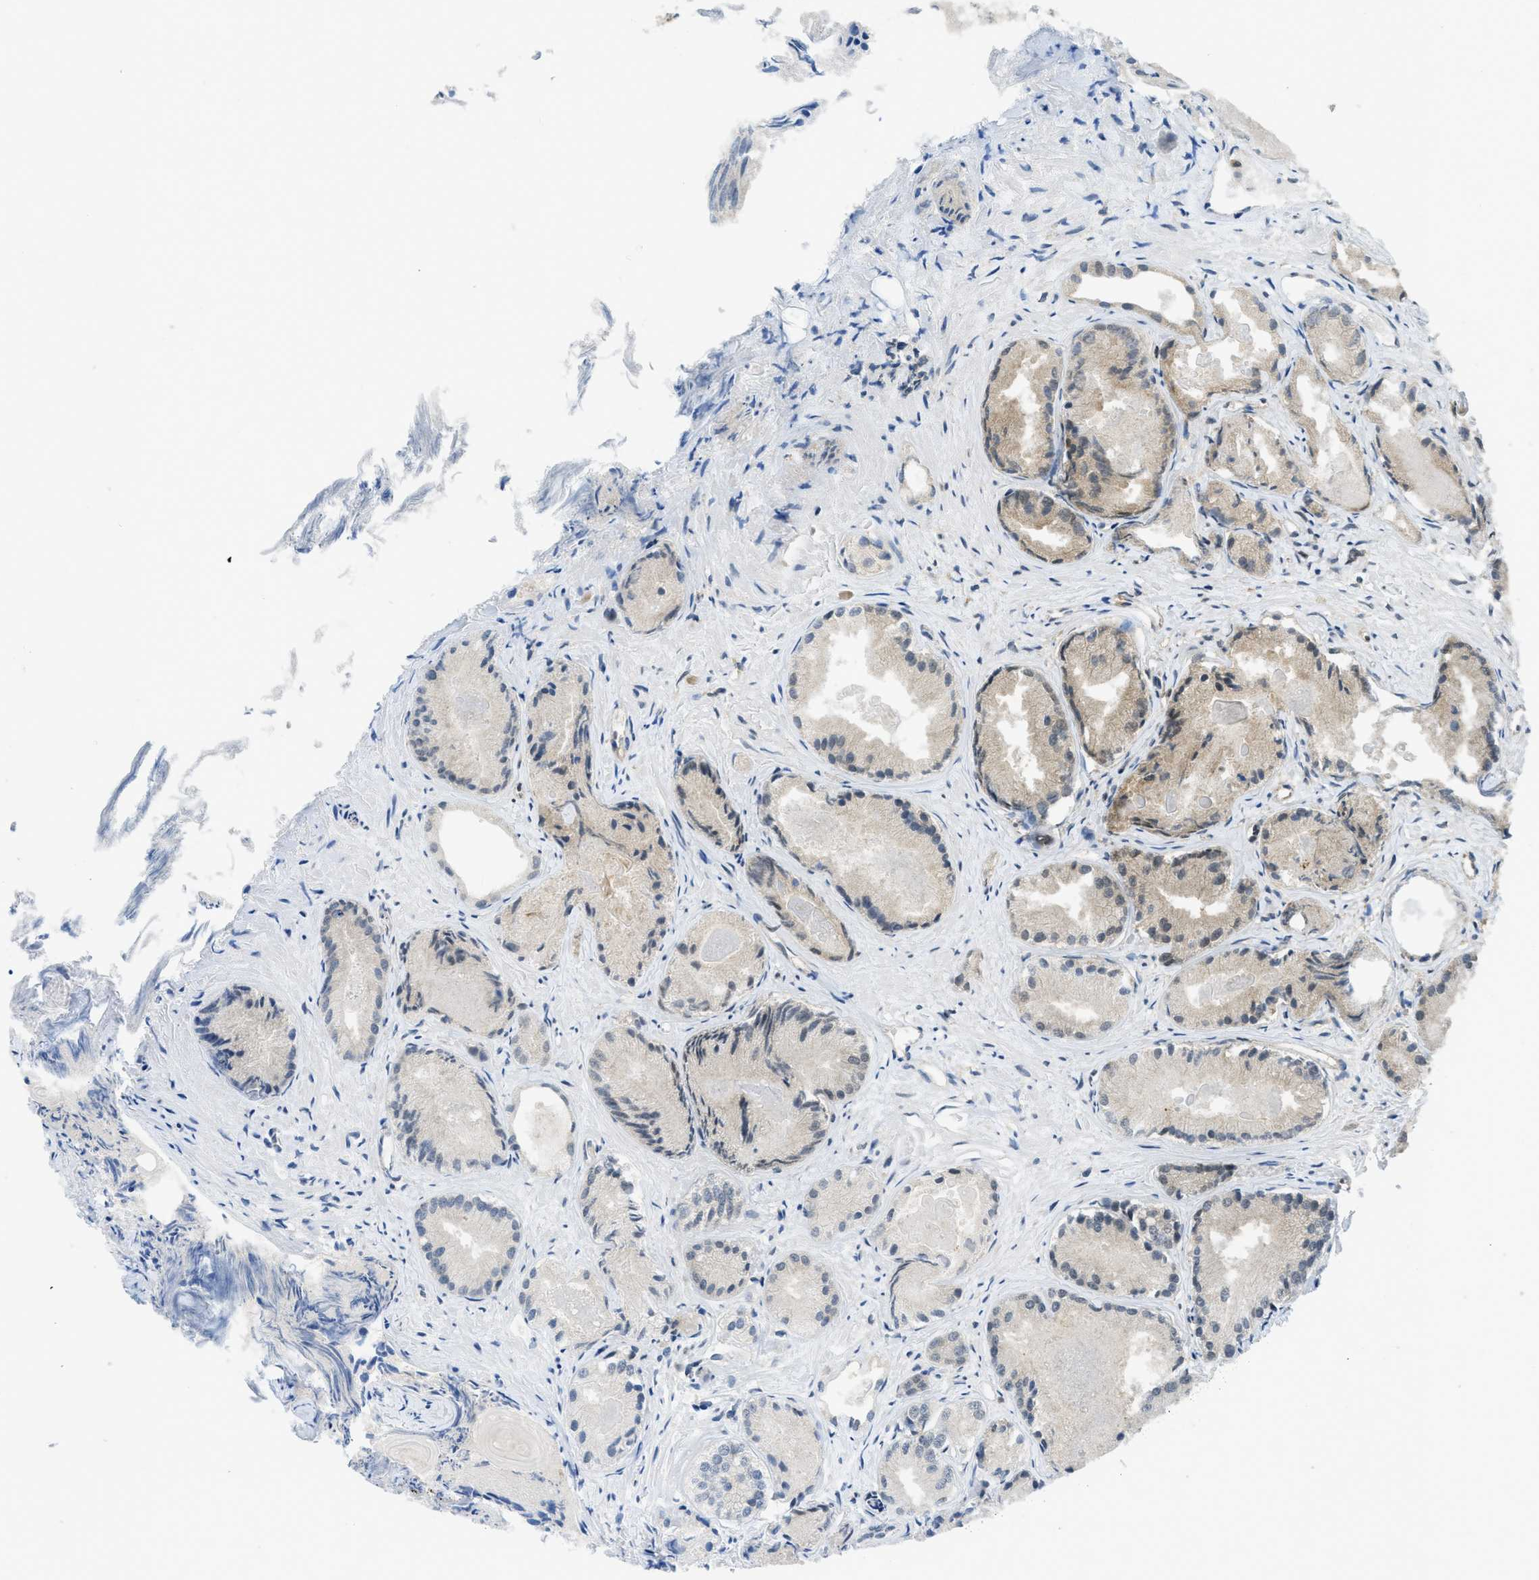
{"staining": {"intensity": "weak", "quantity": "<25%", "location": "cytoplasmic/membranous"}, "tissue": "prostate cancer", "cell_type": "Tumor cells", "image_type": "cancer", "snomed": [{"axis": "morphology", "description": "Adenocarcinoma, Medium grade"}, {"axis": "topography", "description": "Prostate"}], "caption": "DAB immunohistochemical staining of prostate medium-grade adenocarcinoma exhibits no significant expression in tumor cells. (DAB immunohistochemistry (IHC) with hematoxylin counter stain).", "gene": "TNPO1", "patient": {"sex": "male", "age": 53}}